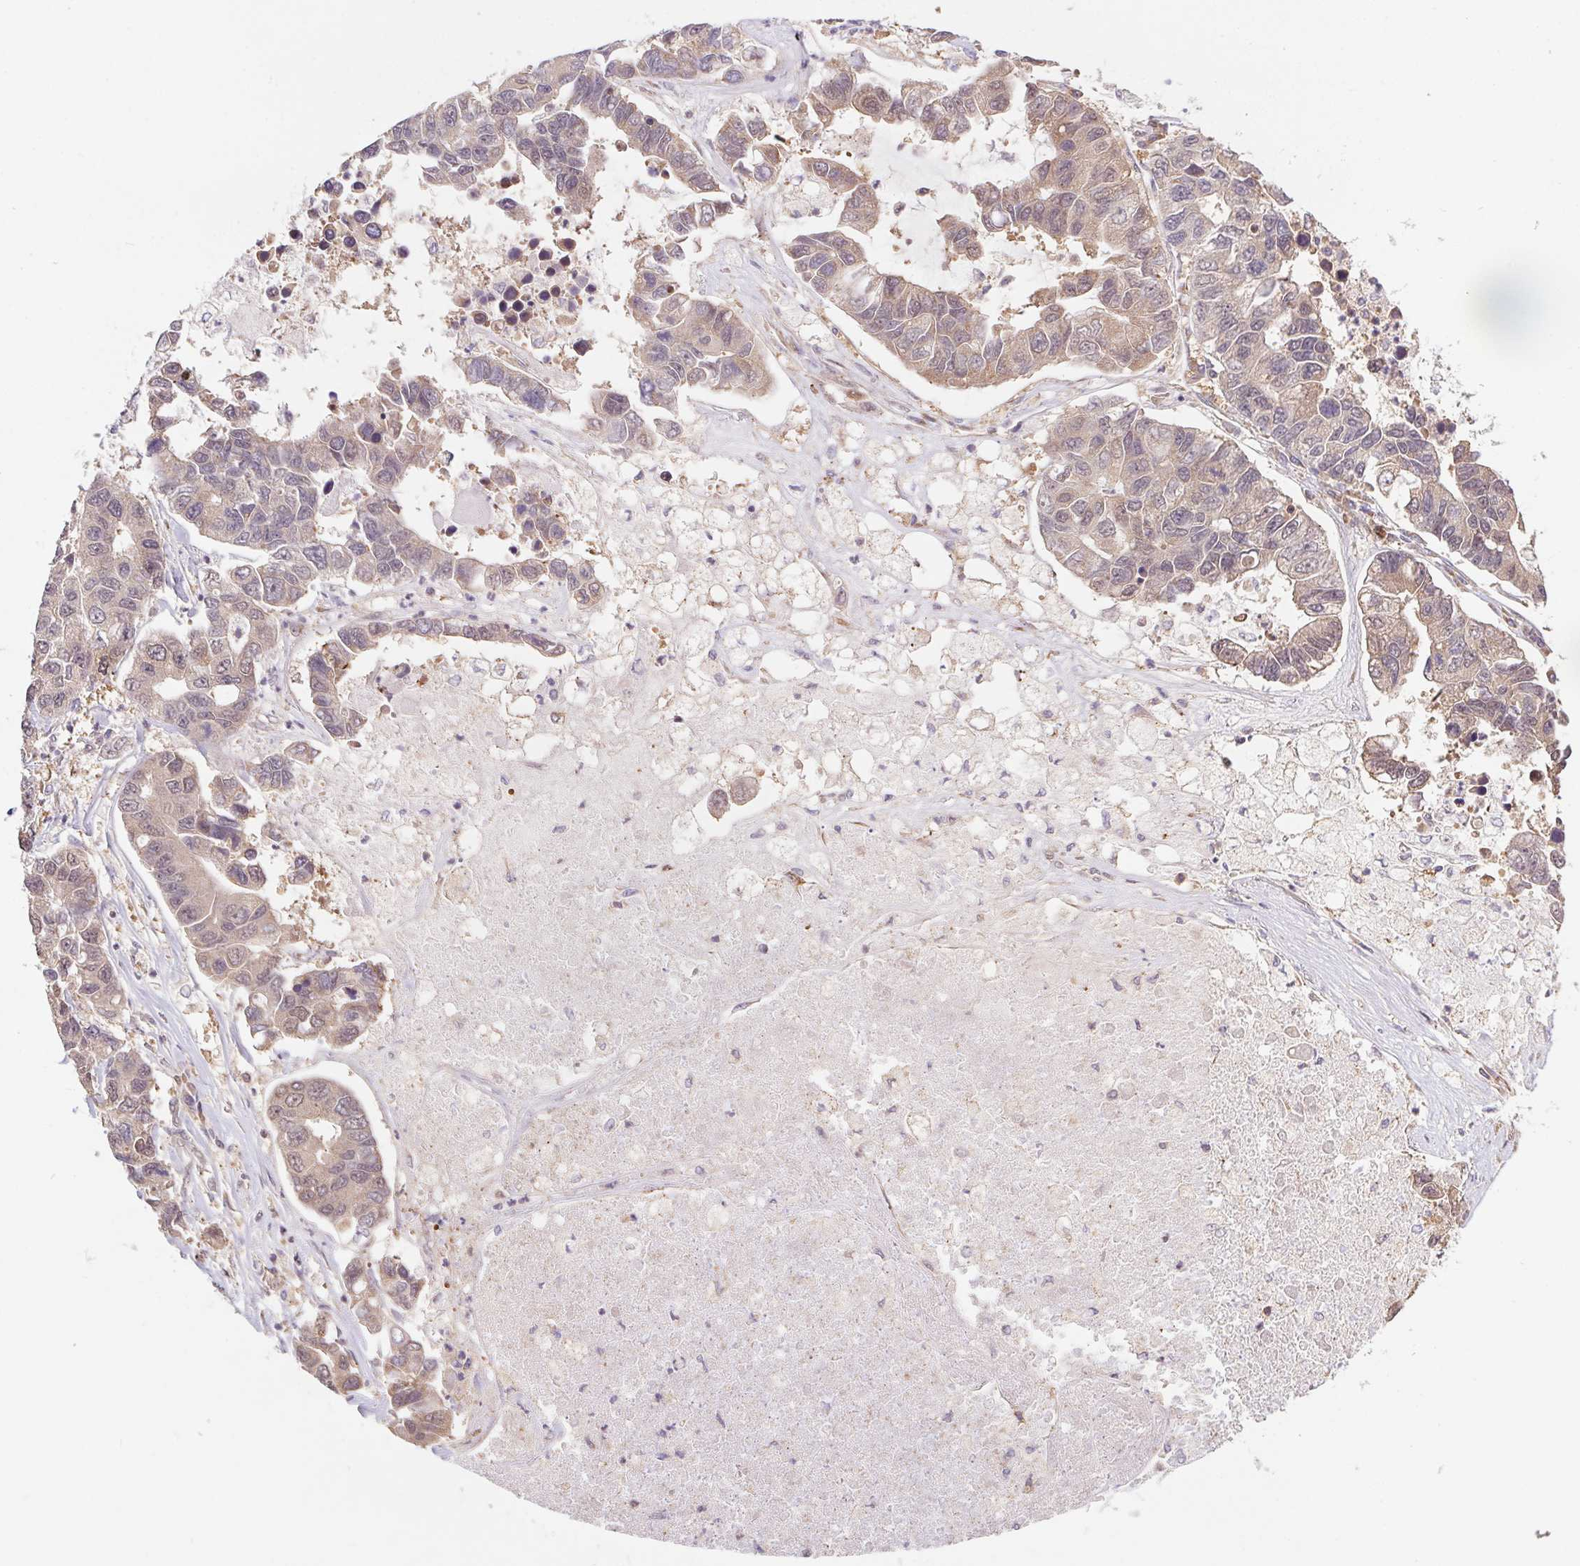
{"staining": {"intensity": "weak", "quantity": "<25%", "location": "nuclear"}, "tissue": "lung cancer", "cell_type": "Tumor cells", "image_type": "cancer", "snomed": [{"axis": "morphology", "description": "Adenocarcinoma, NOS"}, {"axis": "topography", "description": "Bronchus"}, {"axis": "topography", "description": "Lung"}], "caption": "An immunohistochemistry histopathology image of adenocarcinoma (lung) is shown. There is no staining in tumor cells of adenocarcinoma (lung).", "gene": "RRM1", "patient": {"sex": "female", "age": 51}}